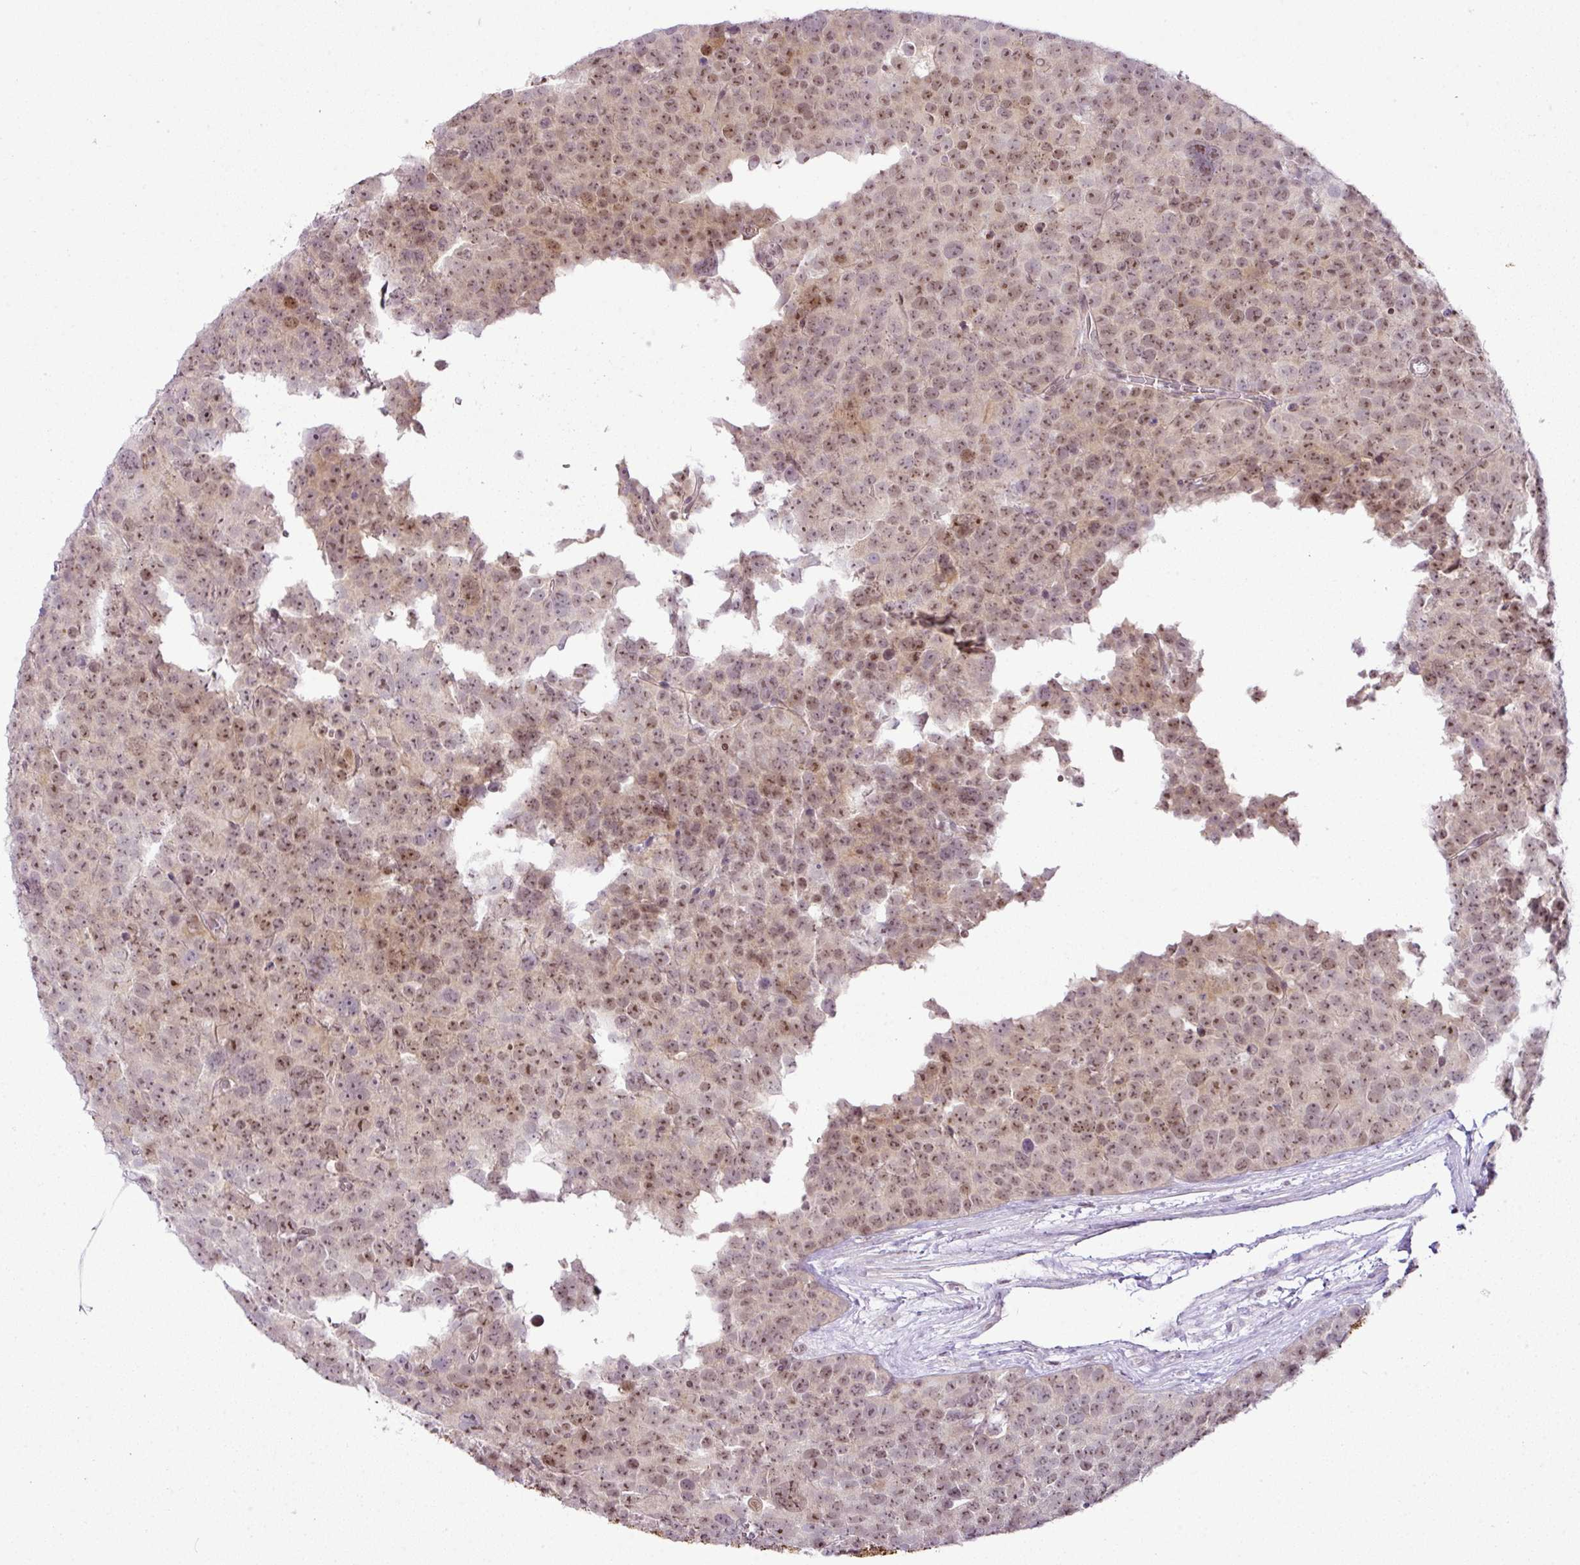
{"staining": {"intensity": "moderate", "quantity": ">75%", "location": "nuclear"}, "tissue": "testis cancer", "cell_type": "Tumor cells", "image_type": "cancer", "snomed": [{"axis": "morphology", "description": "Seminoma, NOS"}, {"axis": "topography", "description": "Testis"}], "caption": "Seminoma (testis) was stained to show a protein in brown. There is medium levels of moderate nuclear staining in about >75% of tumor cells. (DAB = brown stain, brightfield microscopy at high magnification).", "gene": "FAM32A", "patient": {"sex": "male", "age": 71}}